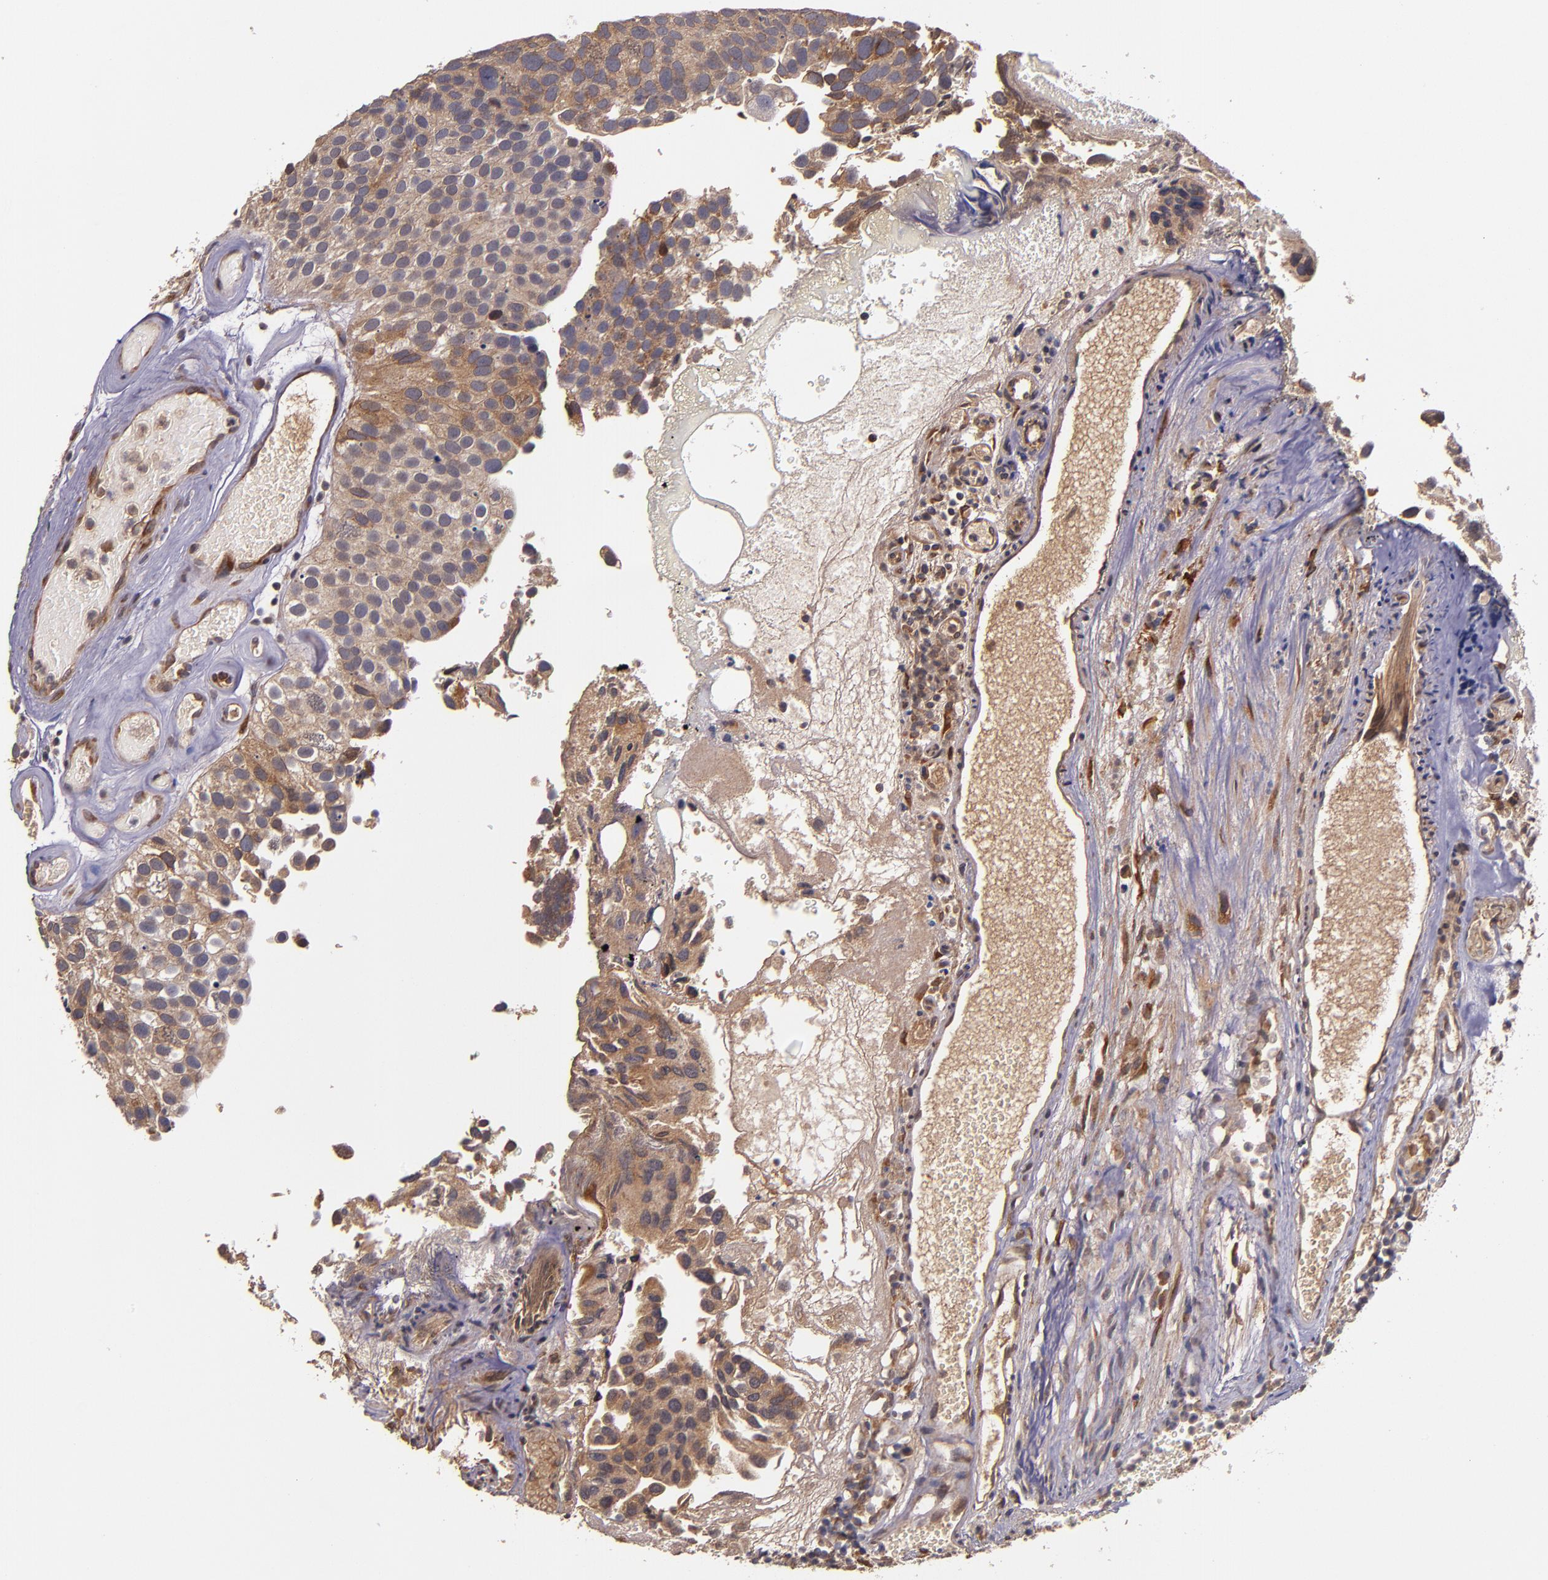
{"staining": {"intensity": "moderate", "quantity": ">75%", "location": "cytoplasmic/membranous"}, "tissue": "urothelial cancer", "cell_type": "Tumor cells", "image_type": "cancer", "snomed": [{"axis": "morphology", "description": "Urothelial carcinoma, High grade"}, {"axis": "topography", "description": "Urinary bladder"}], "caption": "There is medium levels of moderate cytoplasmic/membranous staining in tumor cells of urothelial cancer, as demonstrated by immunohistochemical staining (brown color).", "gene": "PRAF2", "patient": {"sex": "male", "age": 72}}